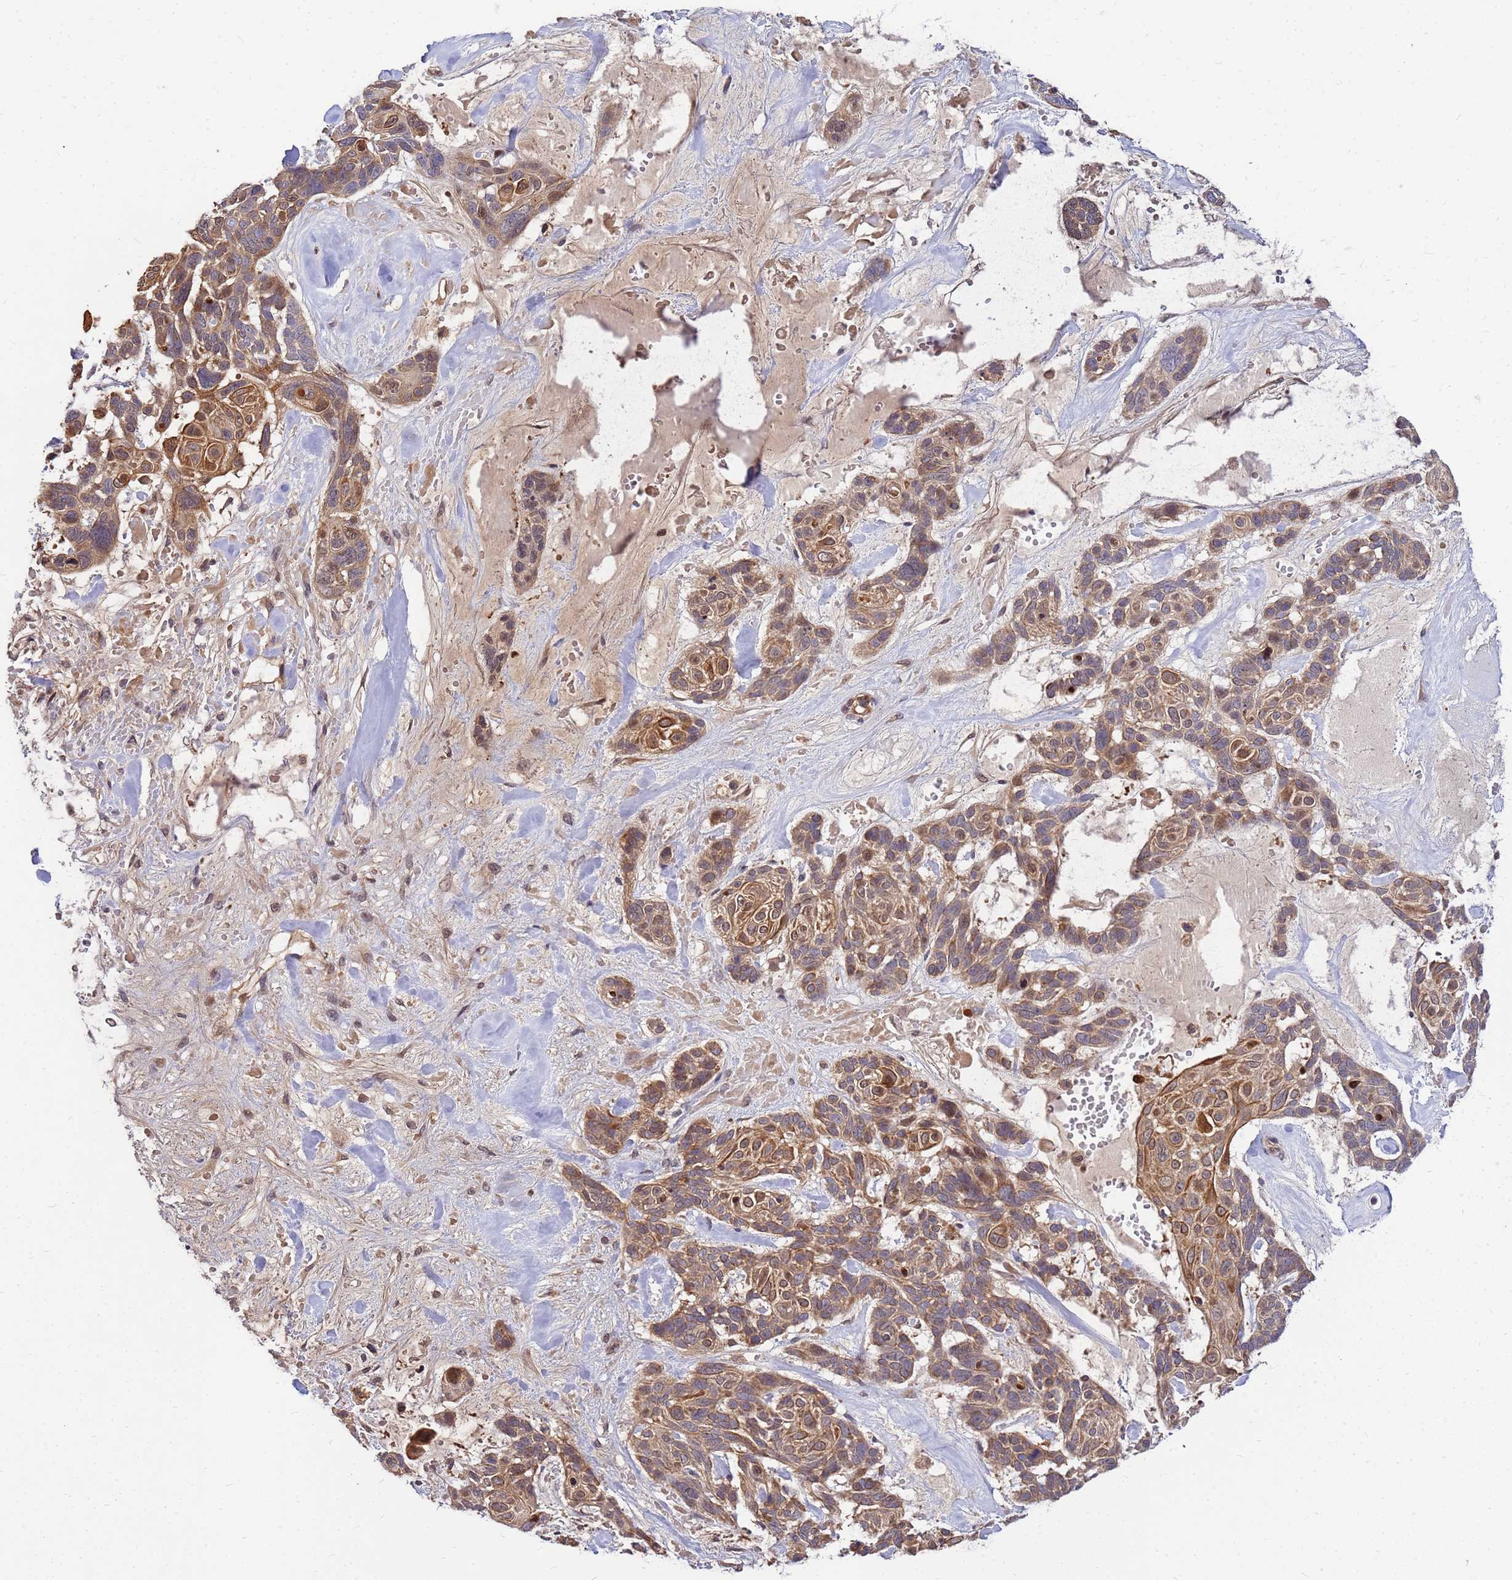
{"staining": {"intensity": "moderate", "quantity": ">75%", "location": "cytoplasmic/membranous"}, "tissue": "skin cancer", "cell_type": "Tumor cells", "image_type": "cancer", "snomed": [{"axis": "morphology", "description": "Basal cell carcinoma"}, {"axis": "topography", "description": "Skin"}], "caption": "IHC of human basal cell carcinoma (skin) demonstrates medium levels of moderate cytoplasmic/membranous positivity in approximately >75% of tumor cells.", "gene": "DUS4L", "patient": {"sex": "male", "age": 88}}